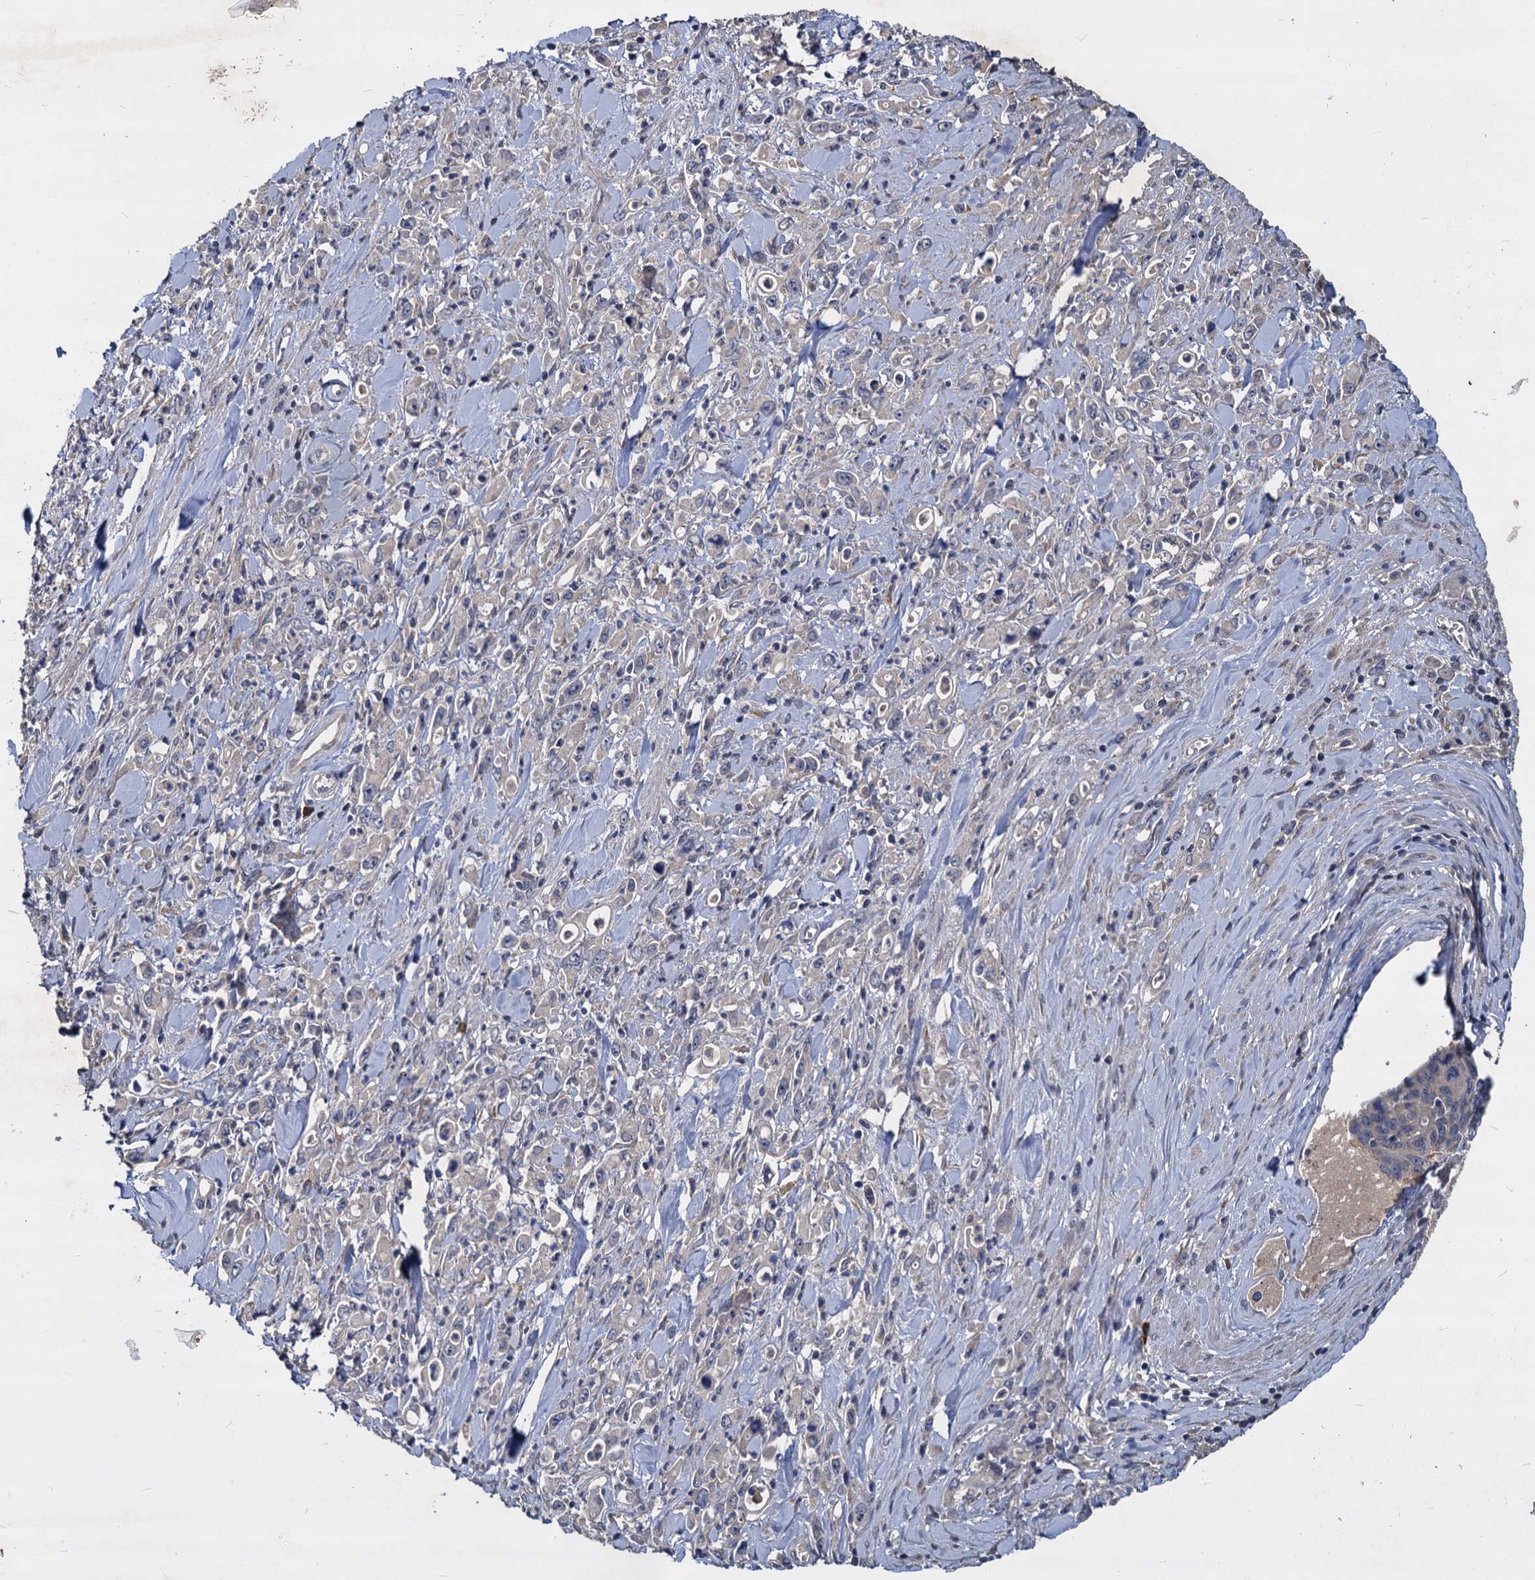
{"staining": {"intensity": "negative", "quantity": "none", "location": "none"}, "tissue": "stomach cancer", "cell_type": "Tumor cells", "image_type": "cancer", "snomed": [{"axis": "morphology", "description": "Adenocarcinoma, NOS"}, {"axis": "topography", "description": "Stomach, lower"}], "caption": "This is a histopathology image of immunohistochemistry (IHC) staining of stomach cancer, which shows no positivity in tumor cells.", "gene": "CCDC184", "patient": {"sex": "female", "age": 43}}